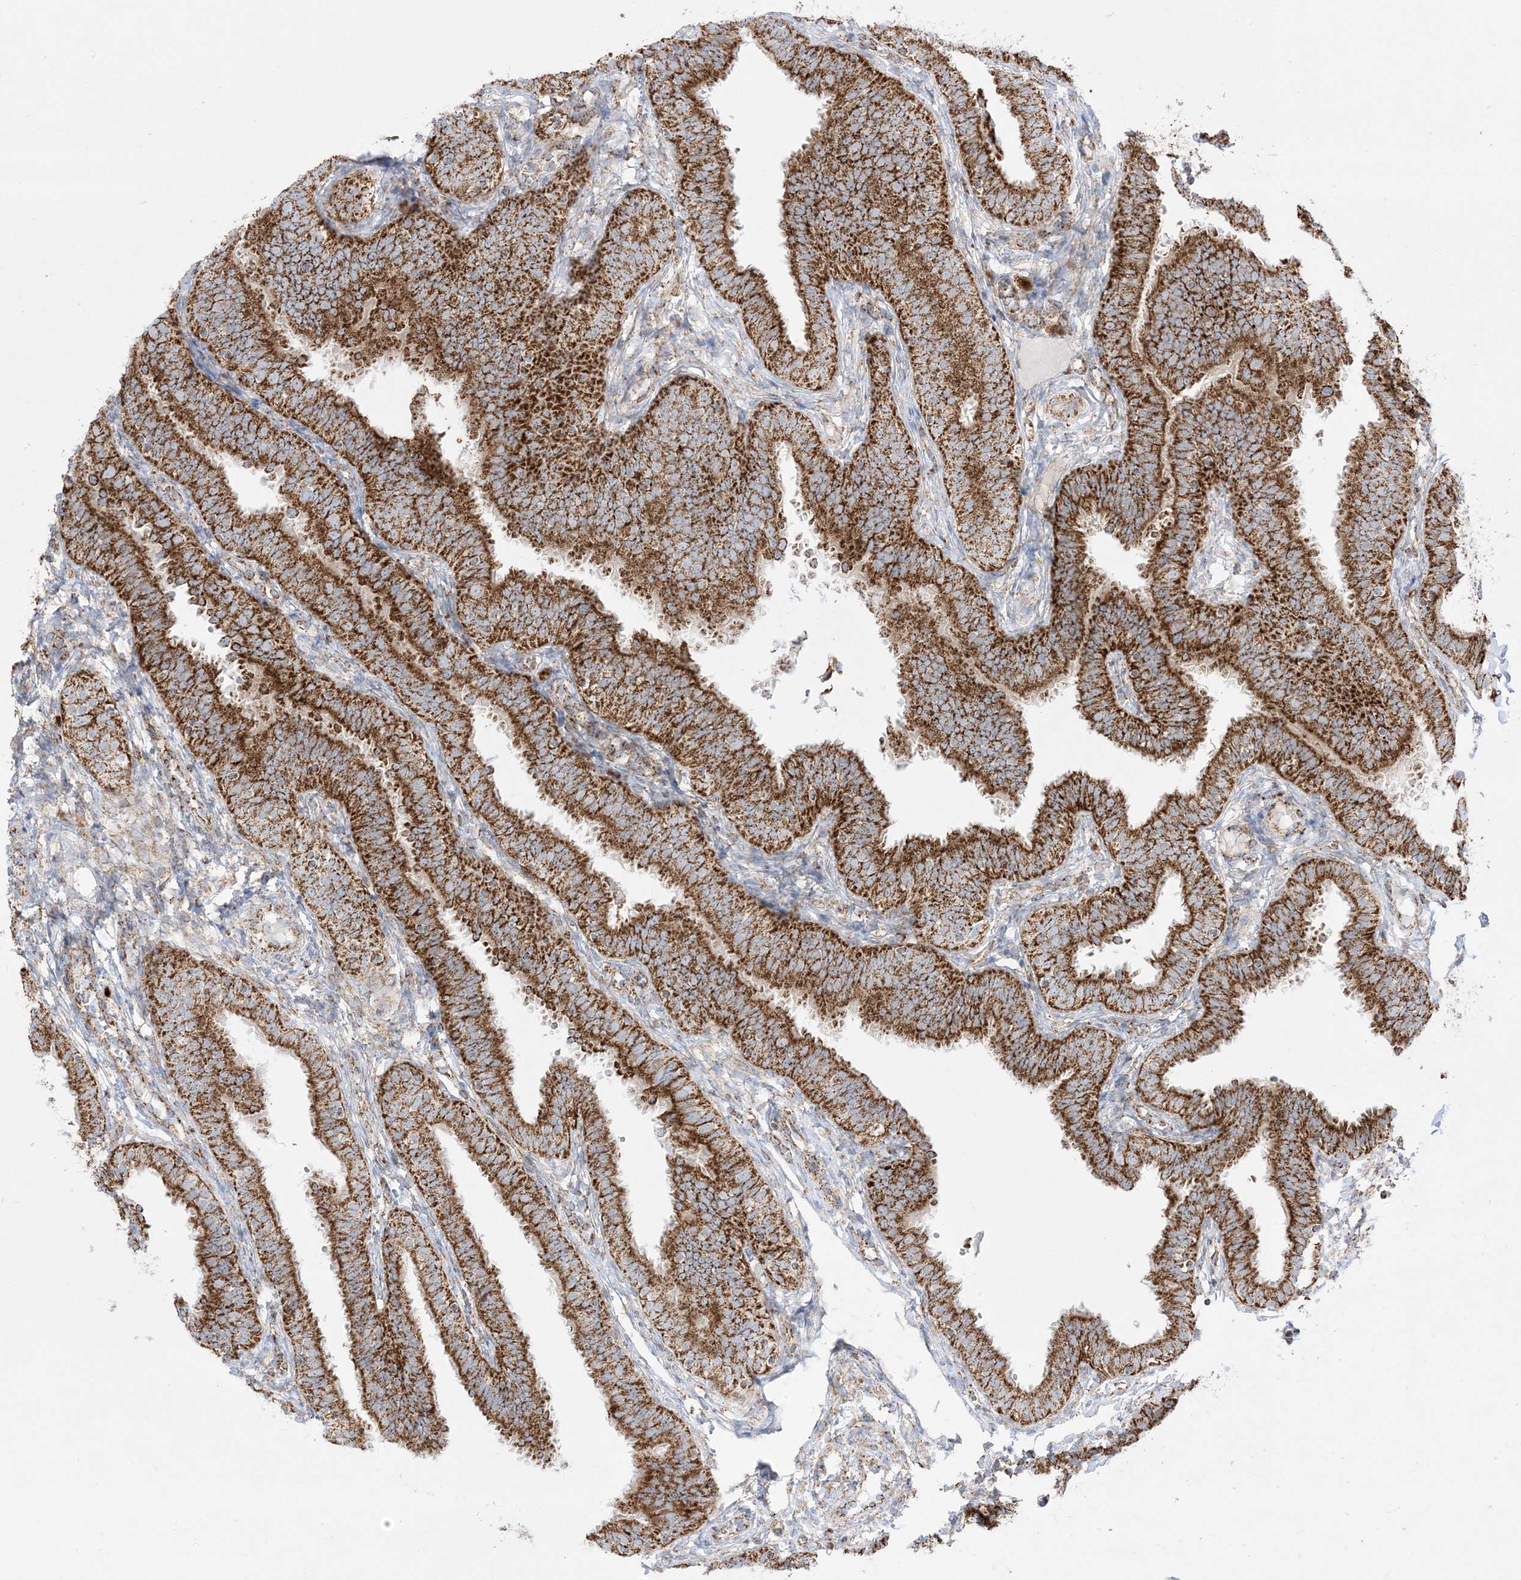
{"staining": {"intensity": "strong", "quantity": ">75%", "location": "cytoplasmic/membranous"}, "tissue": "fallopian tube", "cell_type": "Glandular cells", "image_type": "normal", "snomed": [{"axis": "morphology", "description": "Normal tissue, NOS"}, {"axis": "topography", "description": "Fallopian tube"}], "caption": "Glandular cells exhibit strong cytoplasmic/membranous staining in about >75% of cells in normal fallopian tube.", "gene": "MRPS36", "patient": {"sex": "female", "age": 35}}